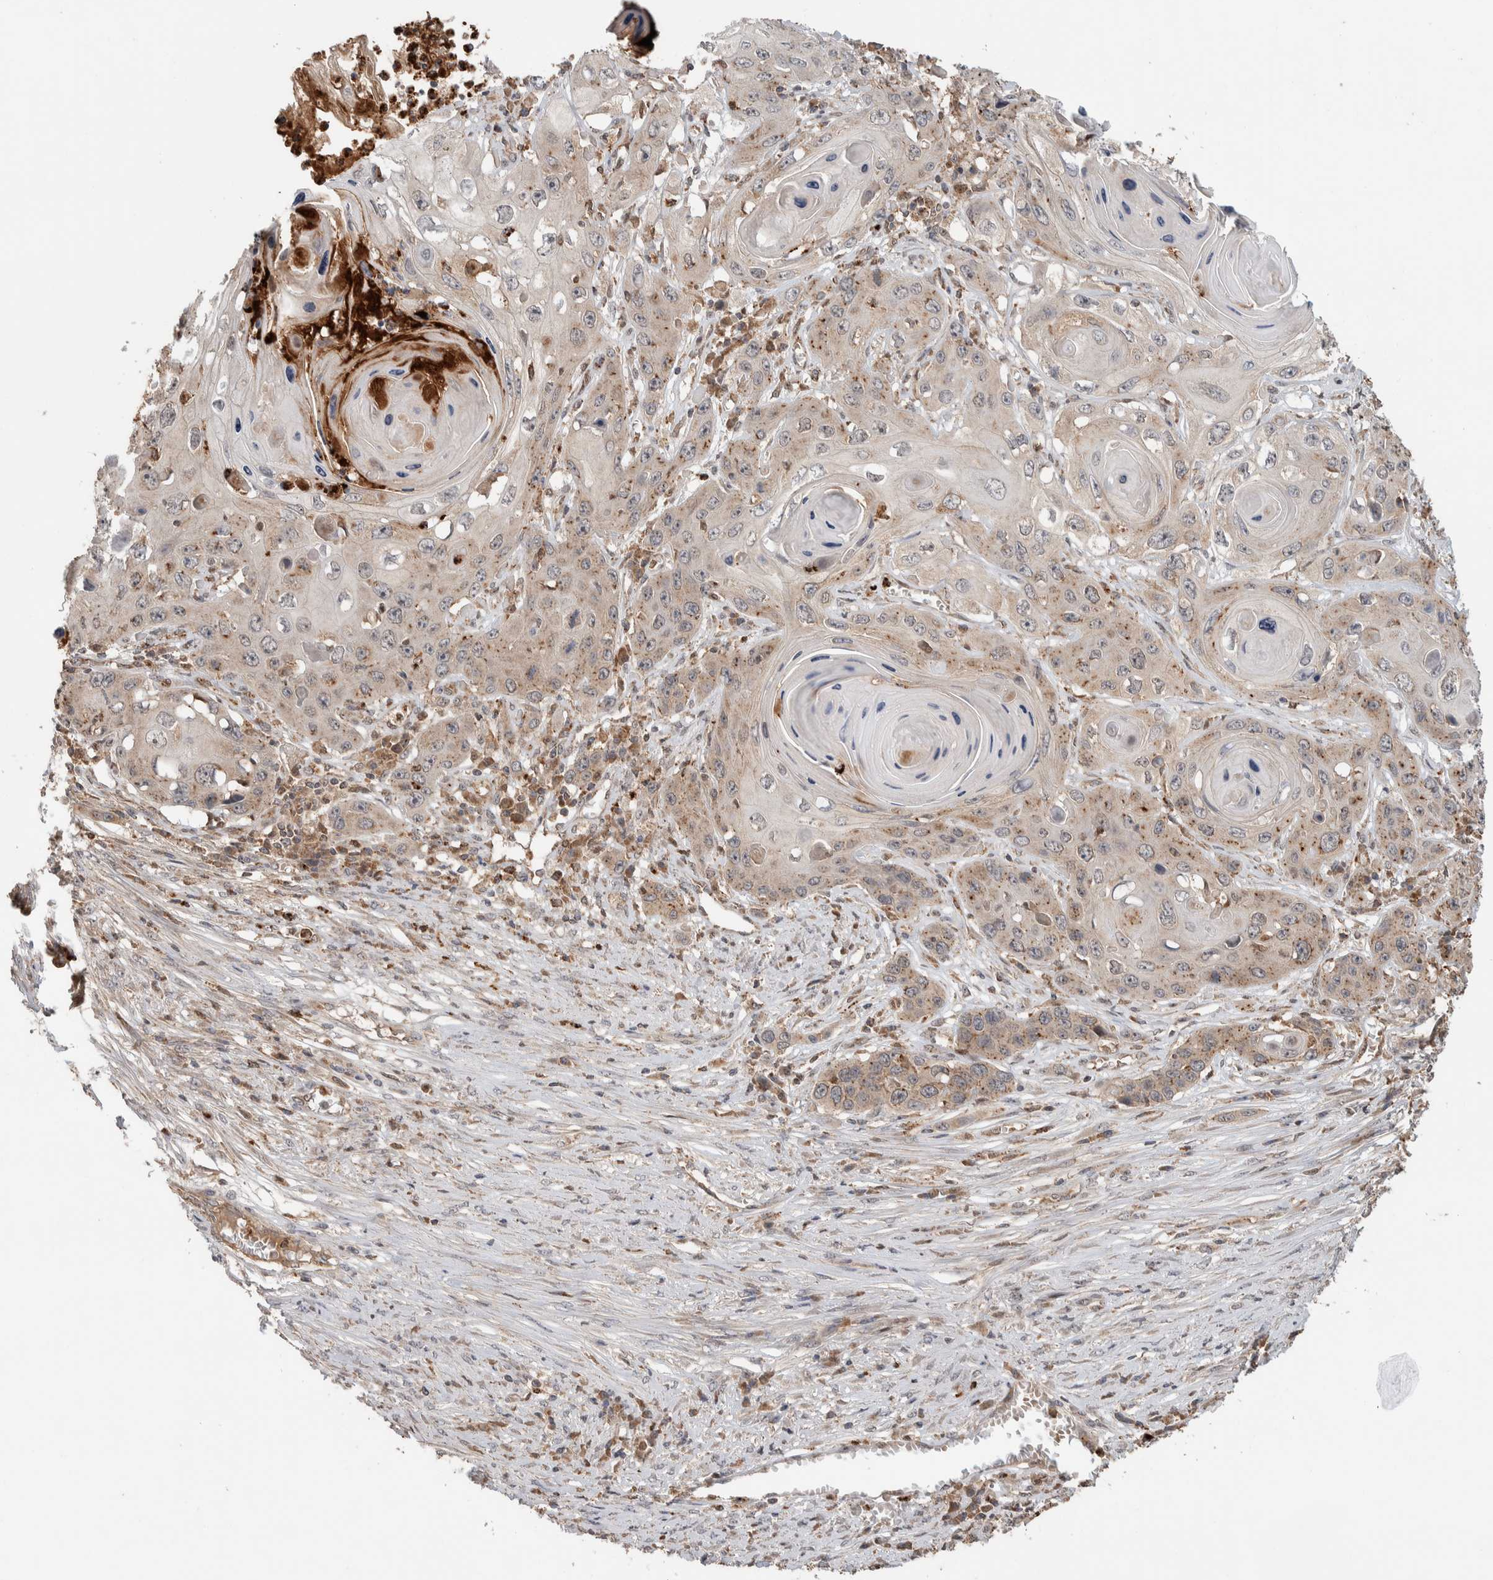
{"staining": {"intensity": "weak", "quantity": ">75%", "location": "cytoplasmic/membranous"}, "tissue": "skin cancer", "cell_type": "Tumor cells", "image_type": "cancer", "snomed": [{"axis": "morphology", "description": "Squamous cell carcinoma, NOS"}, {"axis": "topography", "description": "Skin"}], "caption": "A micrograph of skin cancer stained for a protein displays weak cytoplasmic/membranous brown staining in tumor cells.", "gene": "VPS53", "patient": {"sex": "male", "age": 55}}